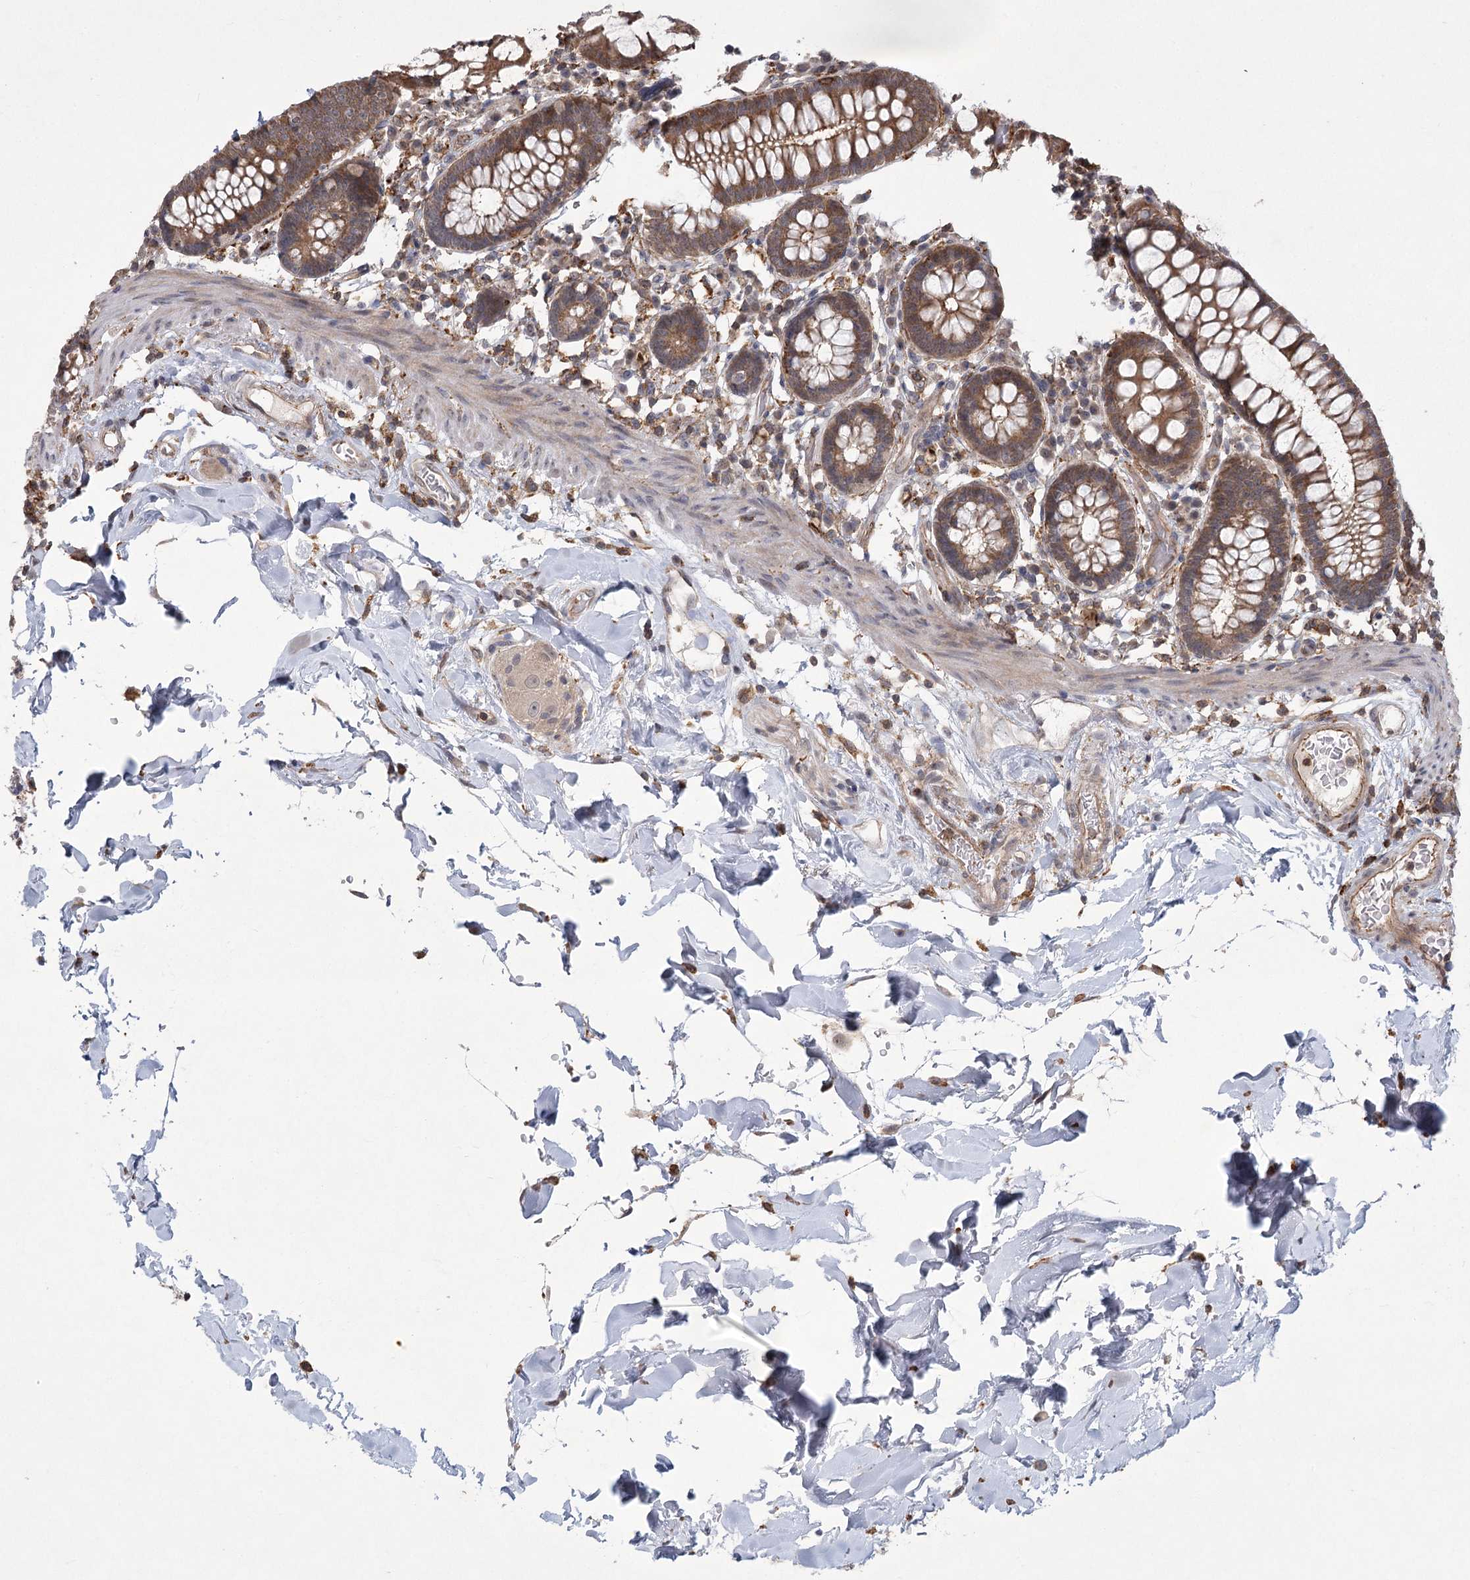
{"staining": {"intensity": "moderate", "quantity": ">75%", "location": "cytoplasmic/membranous"}, "tissue": "colon", "cell_type": "Endothelial cells", "image_type": "normal", "snomed": [{"axis": "morphology", "description": "Normal tissue, NOS"}, {"axis": "topography", "description": "Colon"}], "caption": "About >75% of endothelial cells in normal colon exhibit moderate cytoplasmic/membranous protein positivity as visualized by brown immunohistochemical staining.", "gene": "MEPE", "patient": {"sex": "female", "age": 79}}